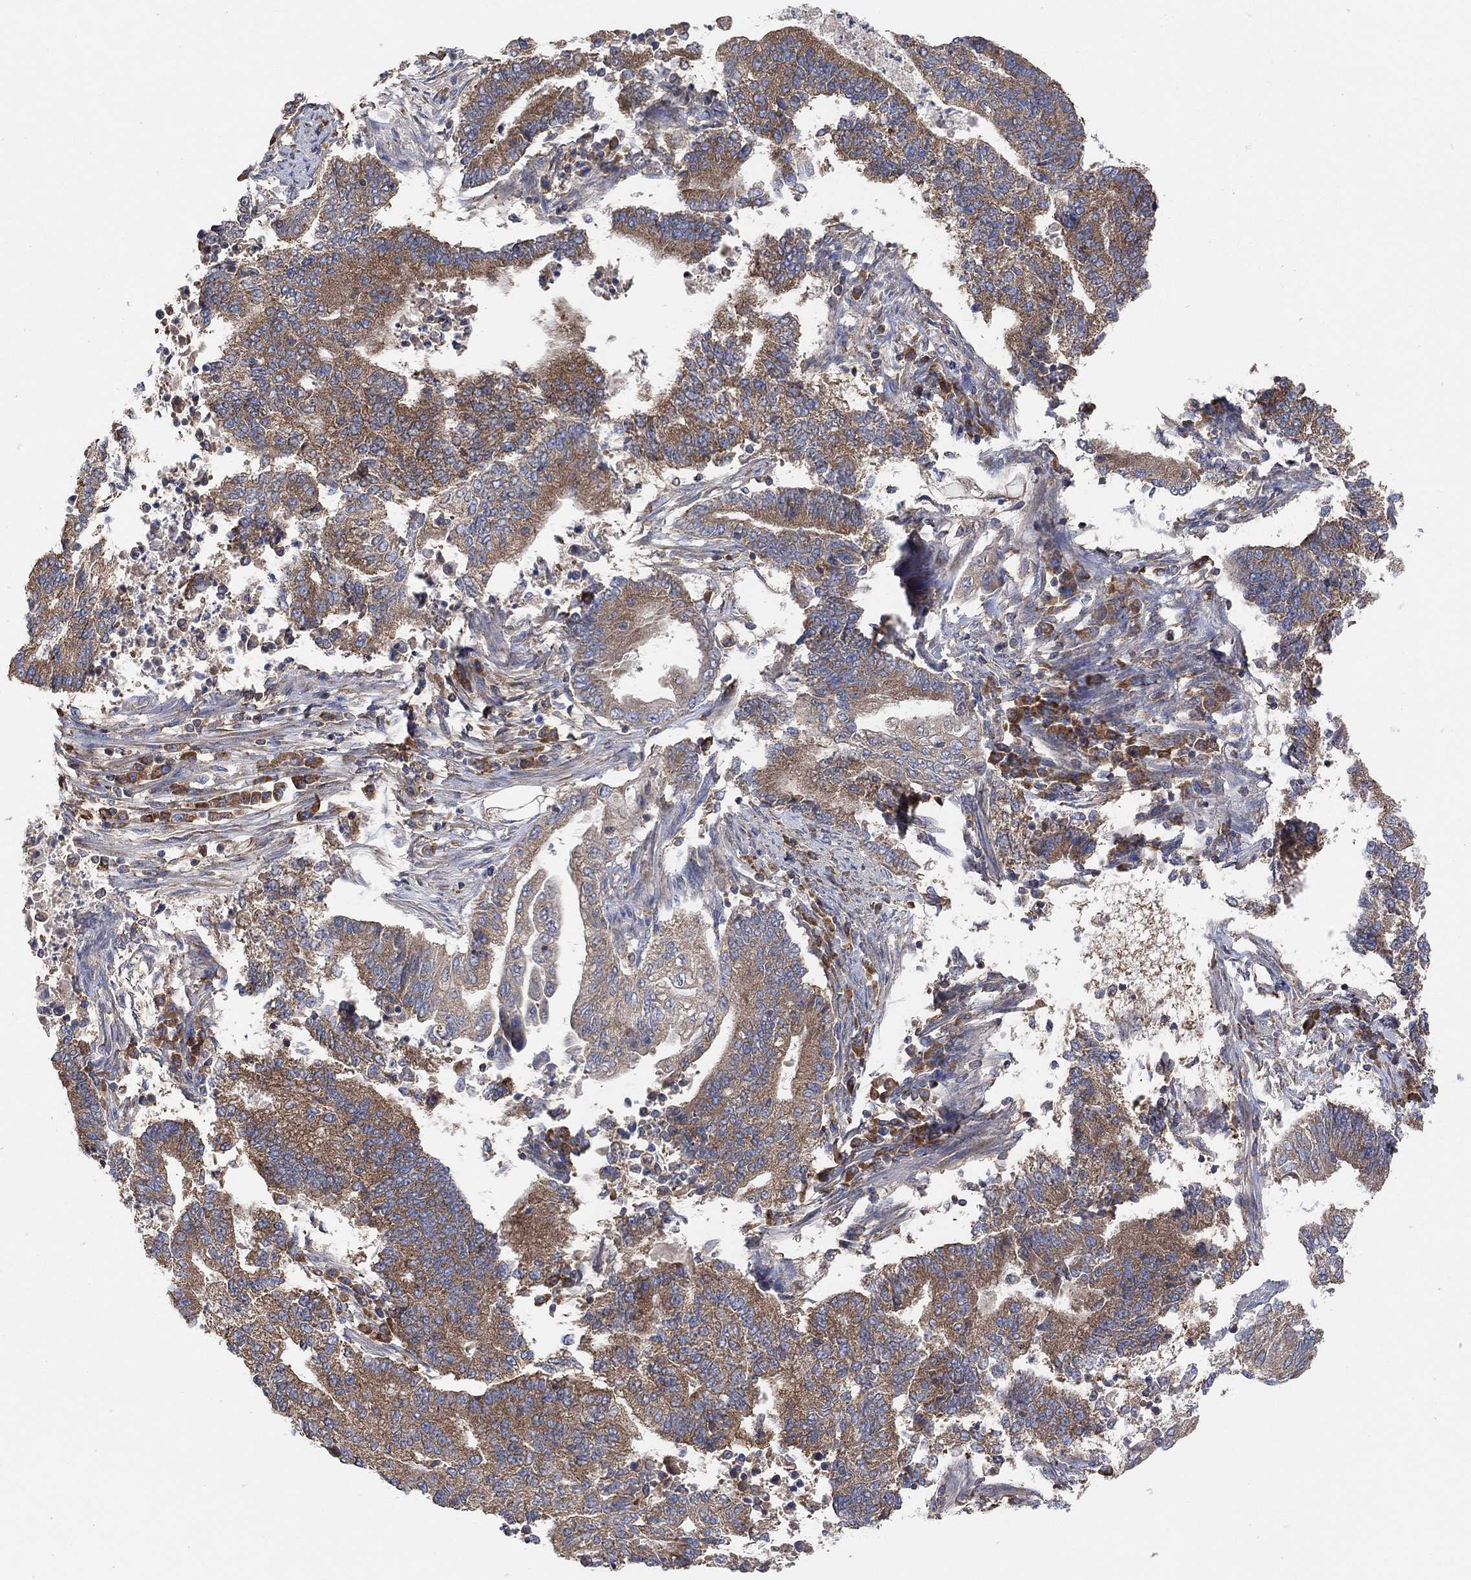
{"staining": {"intensity": "moderate", "quantity": "25%-75%", "location": "cytoplasmic/membranous"}, "tissue": "endometrial cancer", "cell_type": "Tumor cells", "image_type": "cancer", "snomed": [{"axis": "morphology", "description": "Adenocarcinoma, NOS"}, {"axis": "topography", "description": "Uterus"}, {"axis": "topography", "description": "Endometrium"}], "caption": "Immunohistochemistry (IHC) micrograph of human endometrial cancer stained for a protein (brown), which exhibits medium levels of moderate cytoplasmic/membranous staining in approximately 25%-75% of tumor cells.", "gene": "BLOC1S3", "patient": {"sex": "female", "age": 54}}